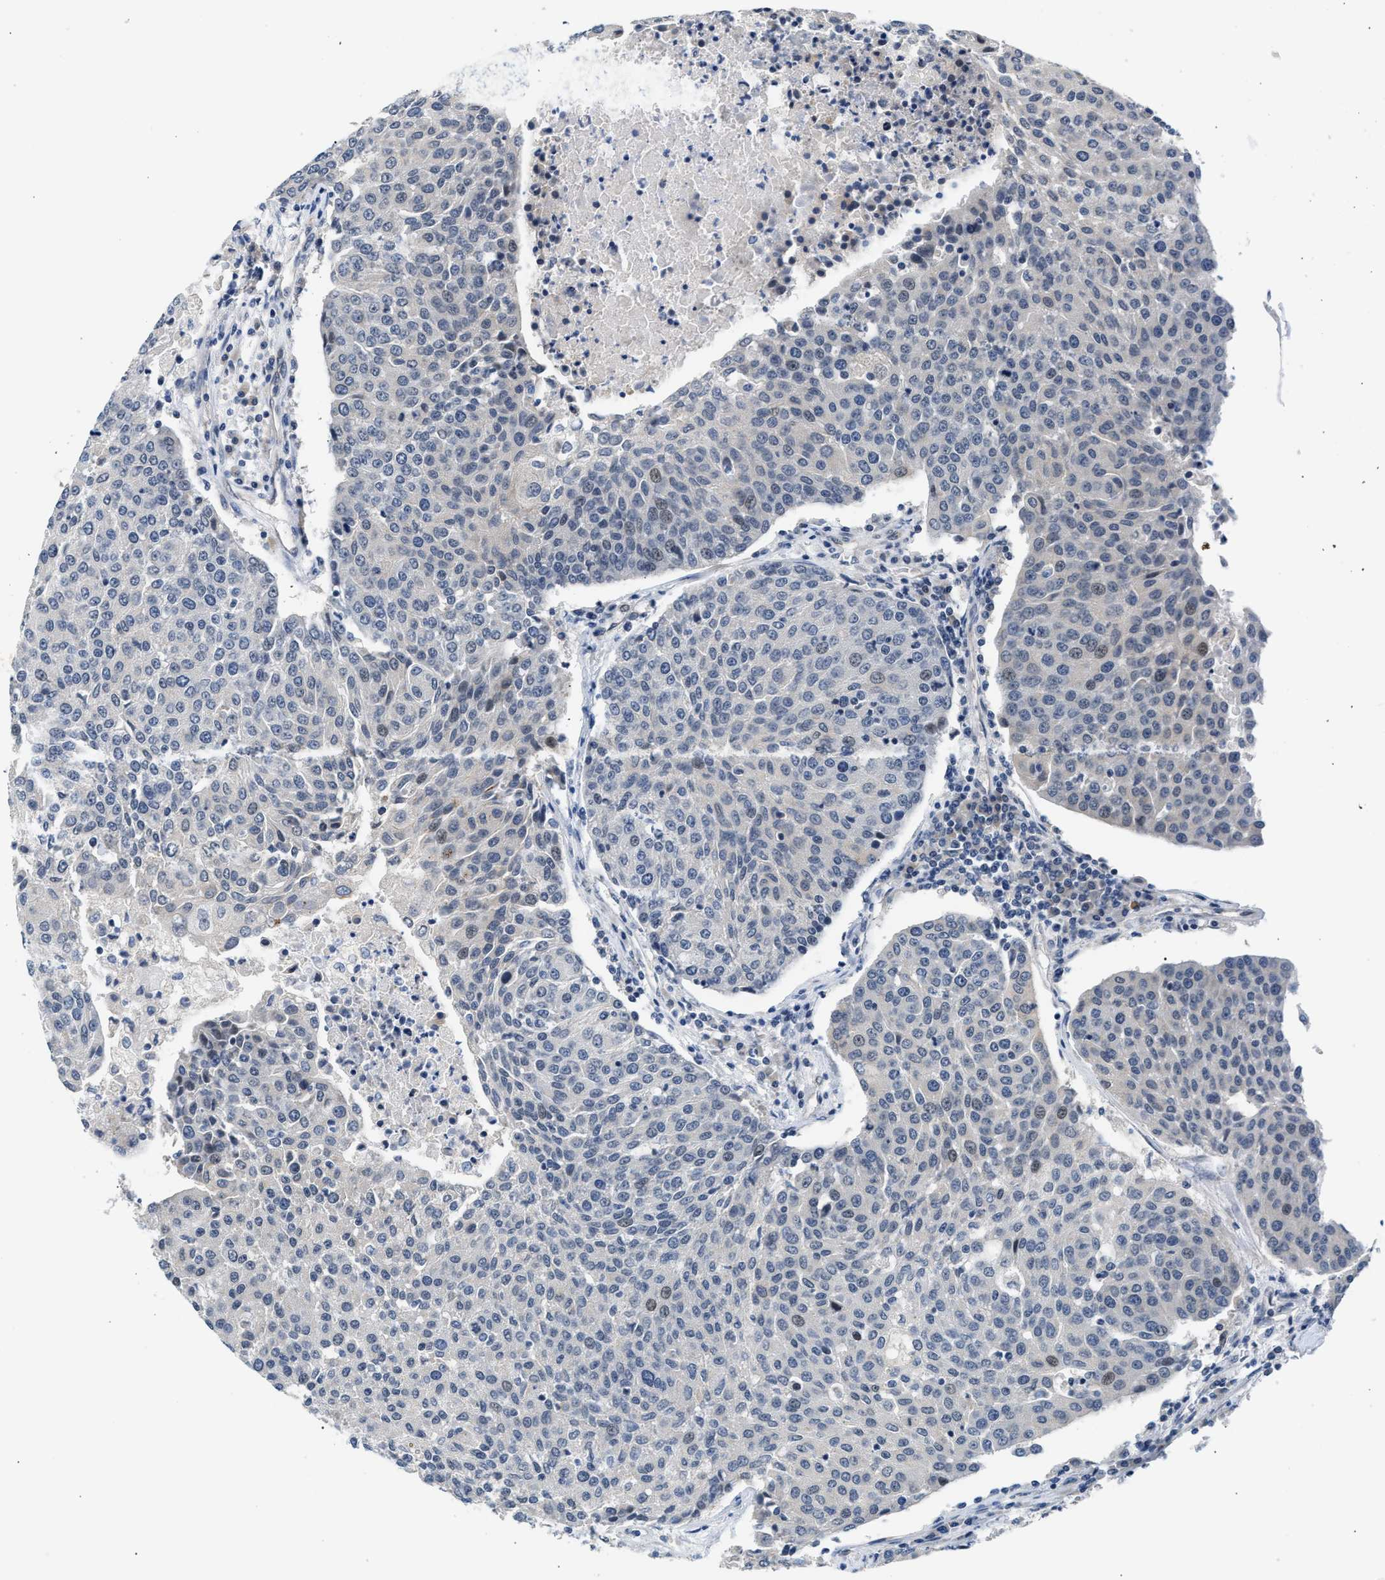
{"staining": {"intensity": "weak", "quantity": "<25%", "location": "nuclear"}, "tissue": "urothelial cancer", "cell_type": "Tumor cells", "image_type": "cancer", "snomed": [{"axis": "morphology", "description": "Urothelial carcinoma, High grade"}, {"axis": "topography", "description": "Urinary bladder"}], "caption": "Urothelial carcinoma (high-grade) was stained to show a protein in brown. There is no significant staining in tumor cells. Nuclei are stained in blue.", "gene": "PPM1H", "patient": {"sex": "female", "age": 85}}